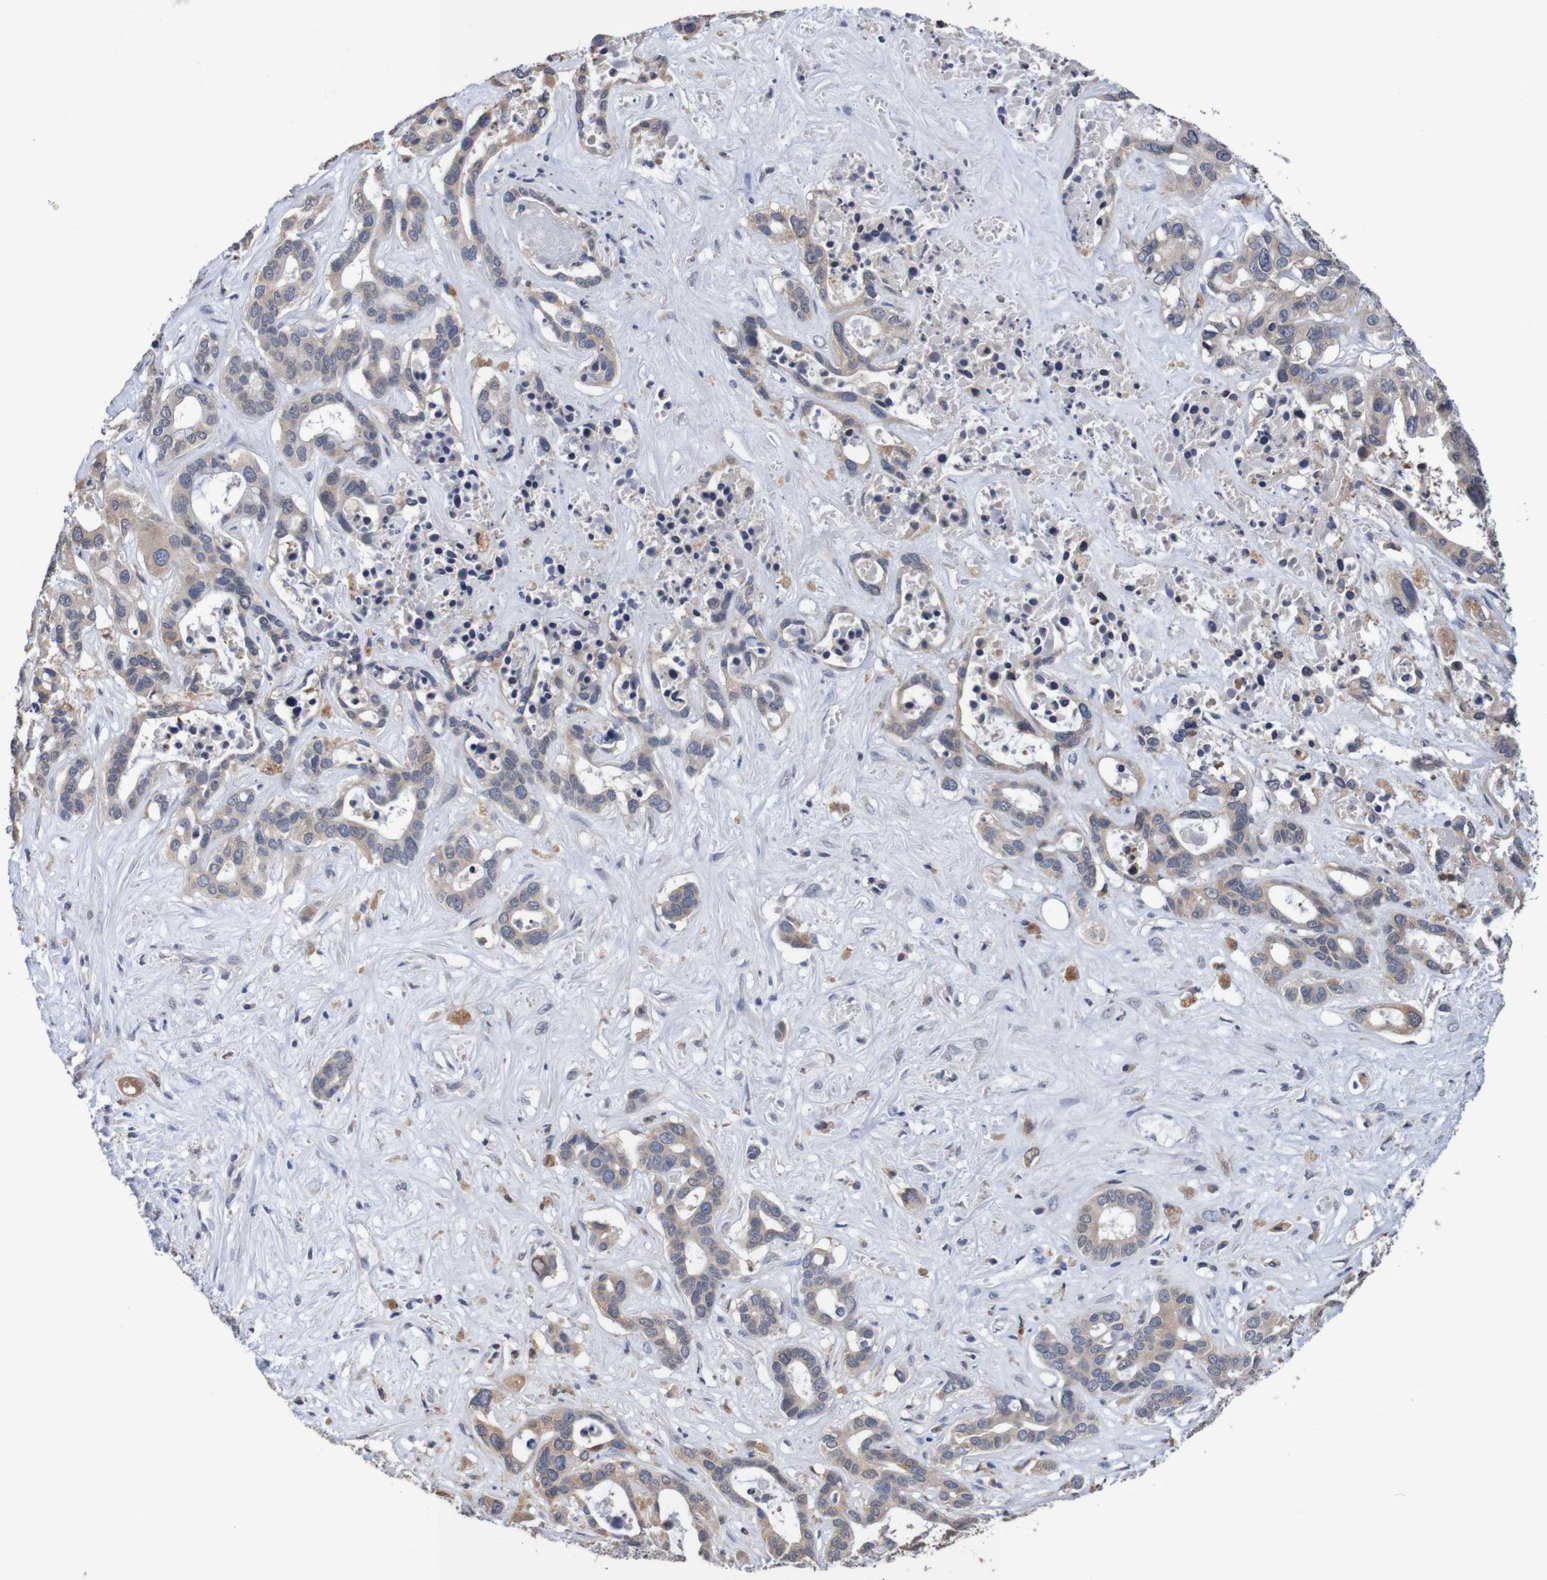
{"staining": {"intensity": "weak", "quantity": ">75%", "location": "cytoplasmic/membranous"}, "tissue": "liver cancer", "cell_type": "Tumor cells", "image_type": "cancer", "snomed": [{"axis": "morphology", "description": "Cholangiocarcinoma"}, {"axis": "topography", "description": "Liver"}], "caption": "Protein expression analysis of liver cancer (cholangiocarcinoma) demonstrates weak cytoplasmic/membranous positivity in approximately >75% of tumor cells.", "gene": "FIBP", "patient": {"sex": "female", "age": 65}}